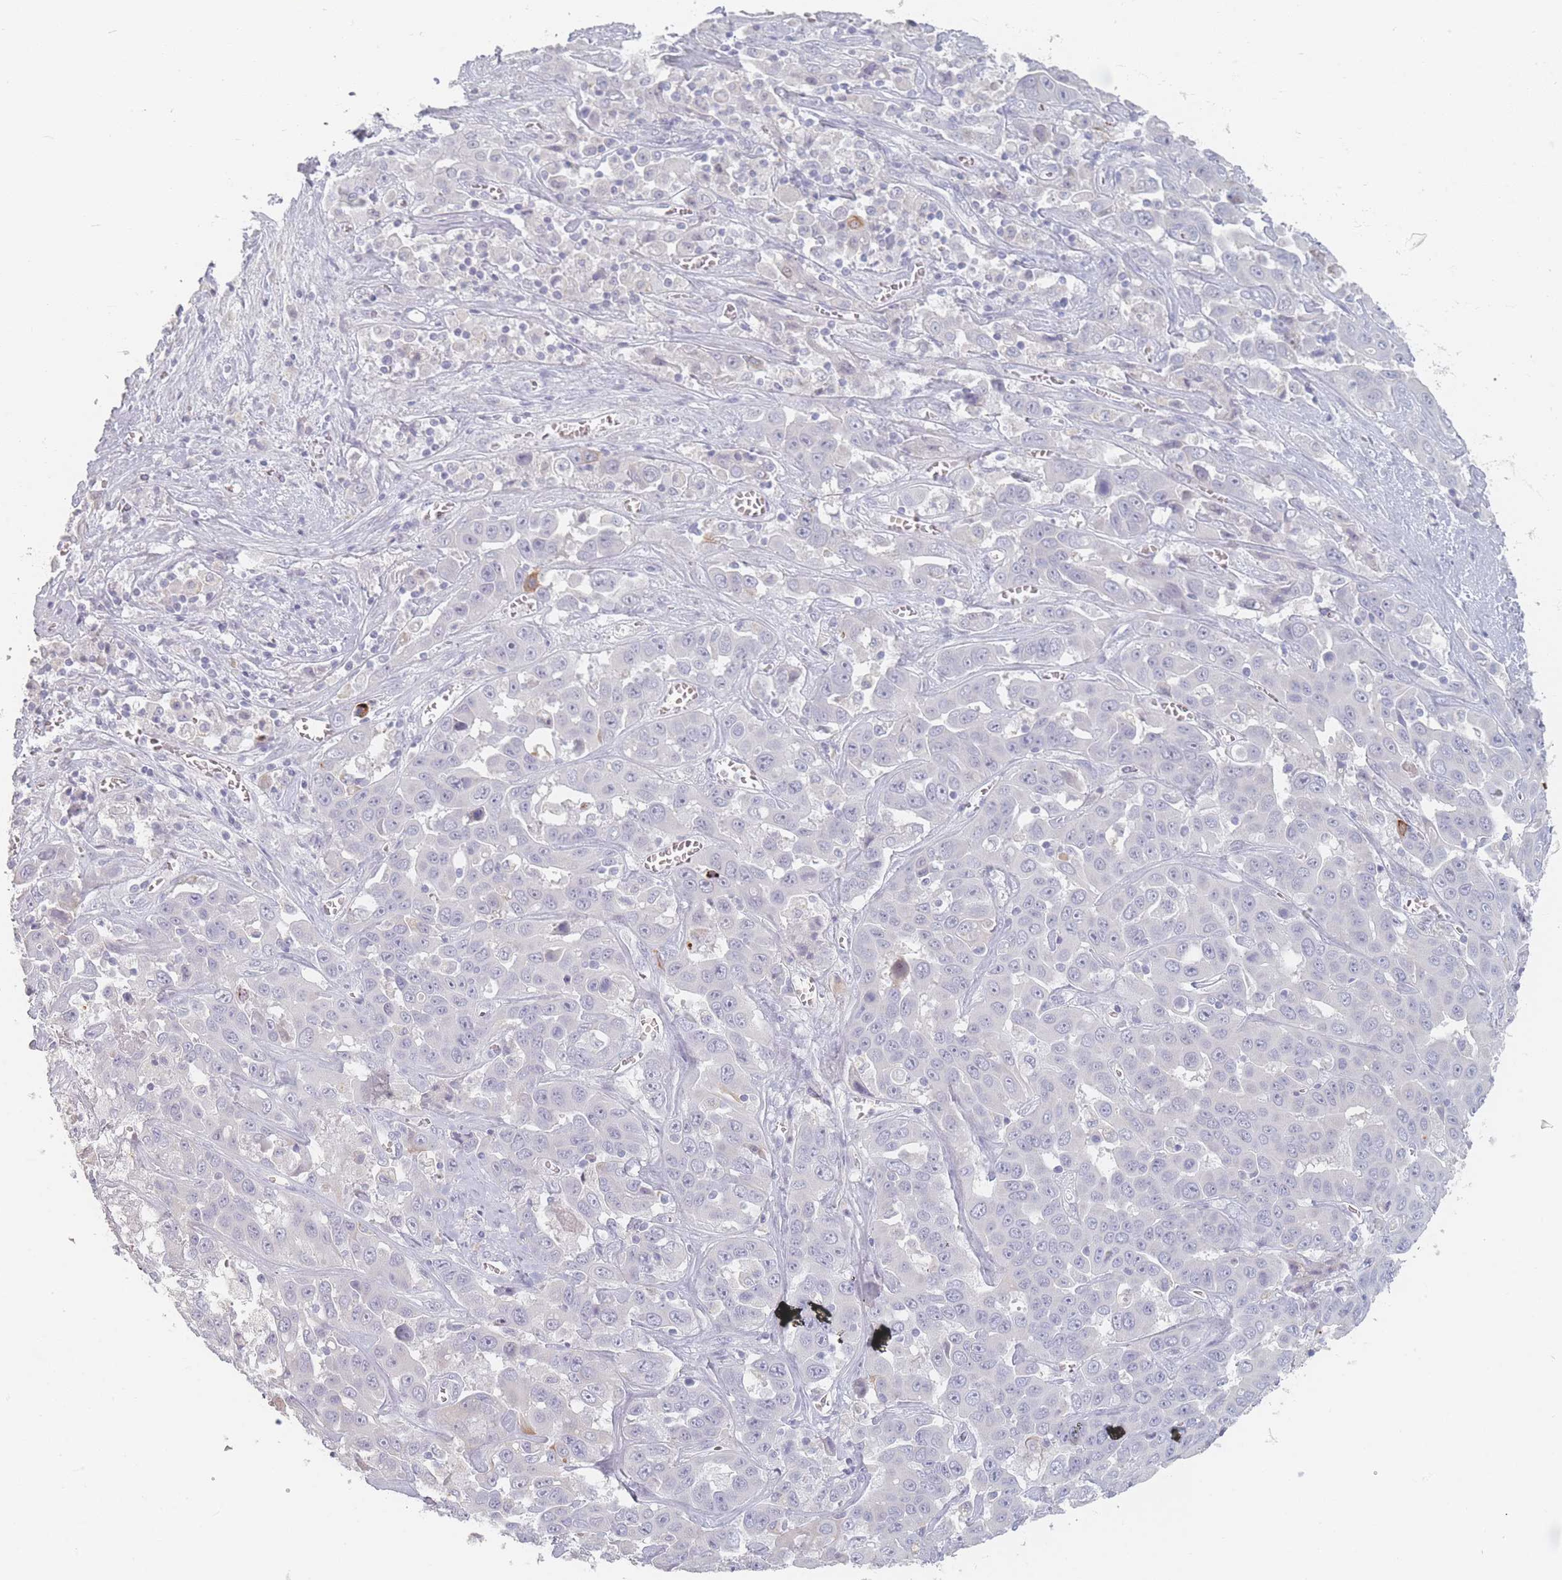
{"staining": {"intensity": "negative", "quantity": "none", "location": "none"}, "tissue": "liver cancer", "cell_type": "Tumor cells", "image_type": "cancer", "snomed": [{"axis": "morphology", "description": "Cholangiocarcinoma"}, {"axis": "topography", "description": "Liver"}], "caption": "IHC of human liver cancer (cholangiocarcinoma) shows no positivity in tumor cells. (Stains: DAB (3,3'-diaminobenzidine) immunohistochemistry (IHC) with hematoxylin counter stain, Microscopy: brightfield microscopy at high magnification).", "gene": "HELZ2", "patient": {"sex": "female", "age": 52}}